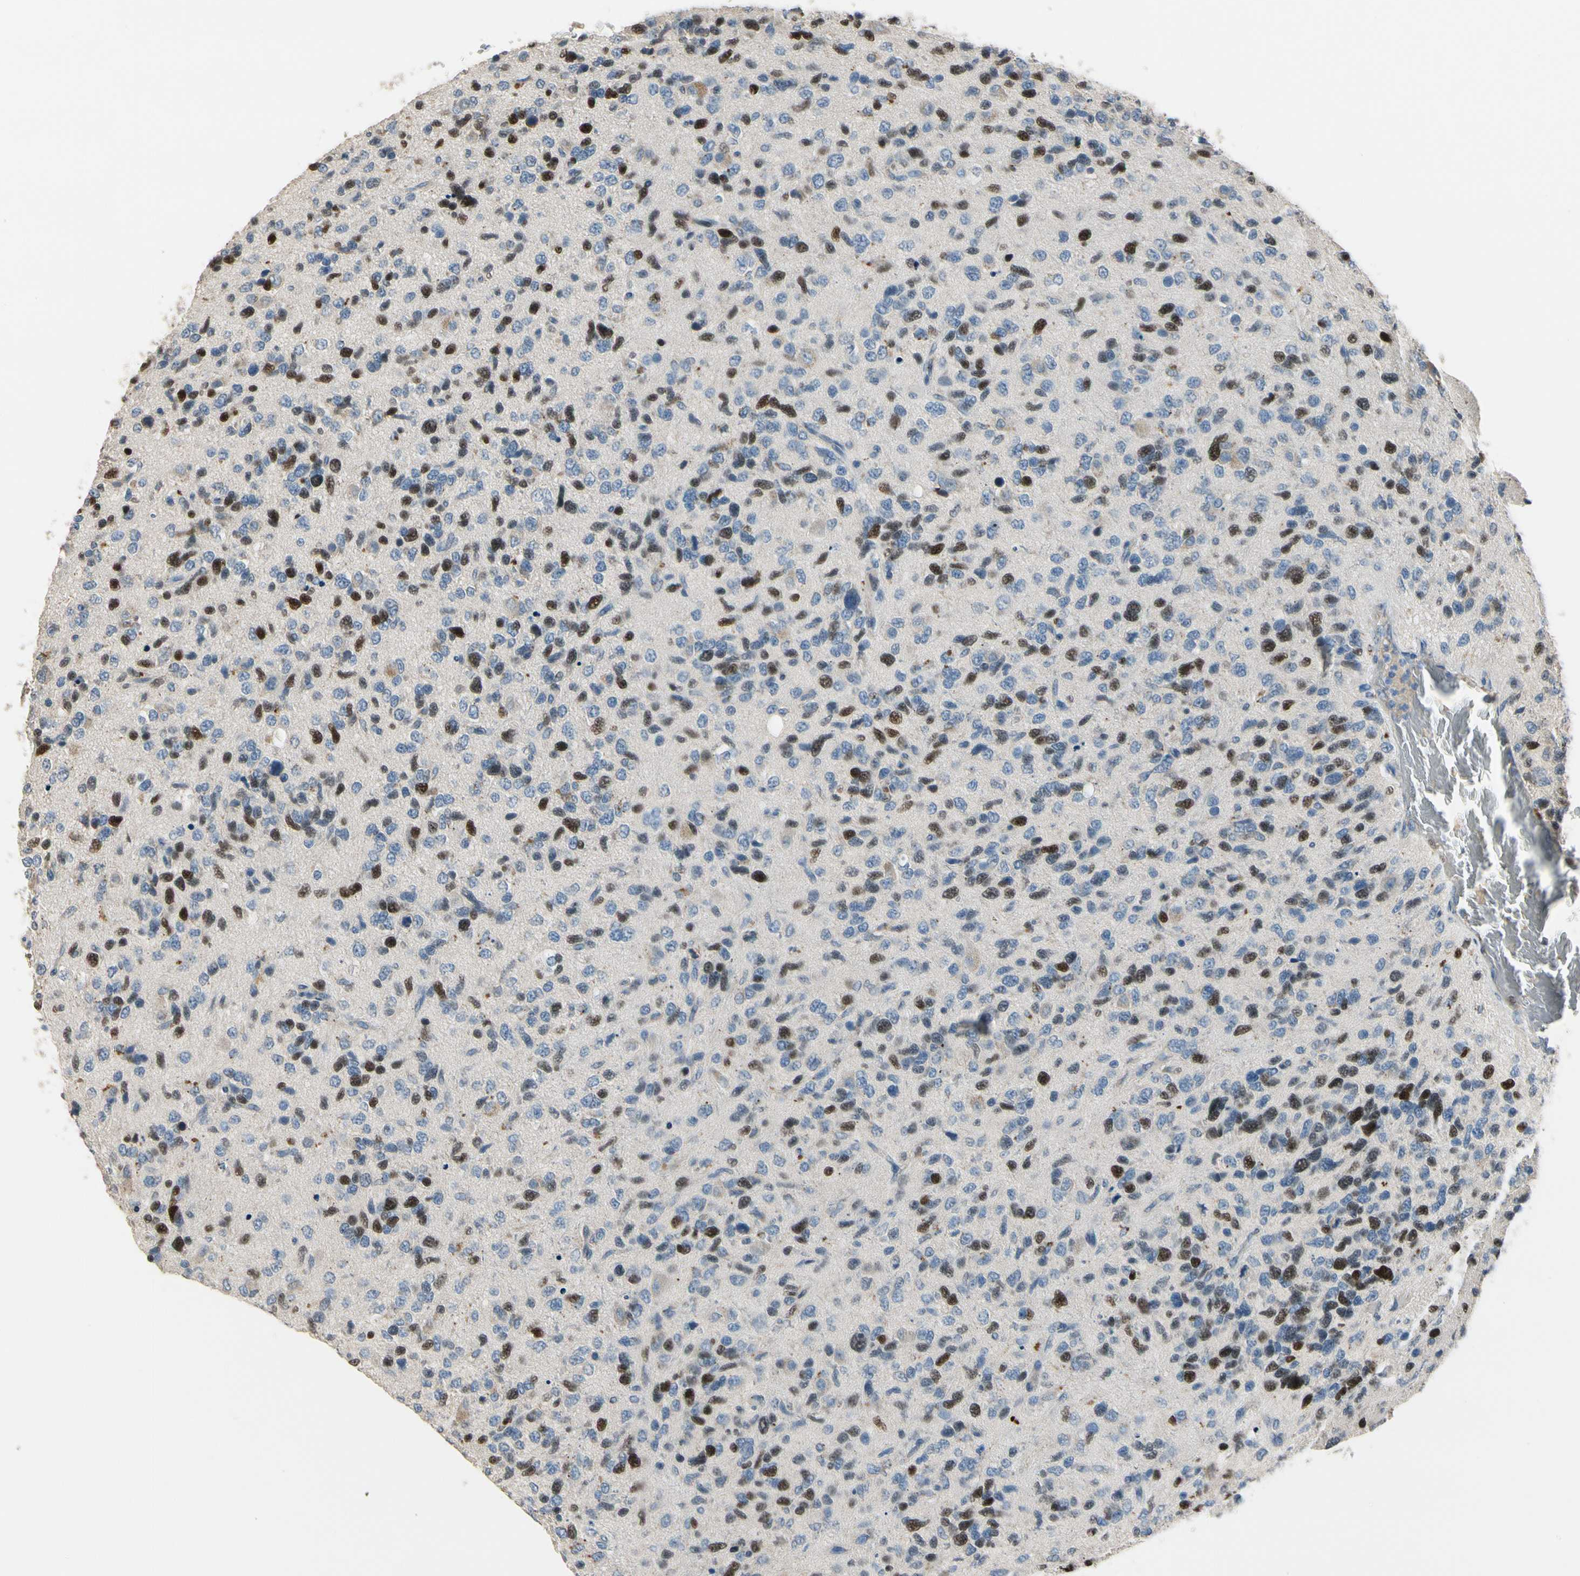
{"staining": {"intensity": "strong", "quantity": "<25%", "location": "nuclear"}, "tissue": "glioma", "cell_type": "Tumor cells", "image_type": "cancer", "snomed": [{"axis": "morphology", "description": "Glioma, malignant, High grade"}, {"axis": "topography", "description": "Brain"}], "caption": "DAB immunohistochemical staining of human glioma reveals strong nuclear protein expression in about <25% of tumor cells.", "gene": "ZKSCAN4", "patient": {"sex": "female", "age": 58}}